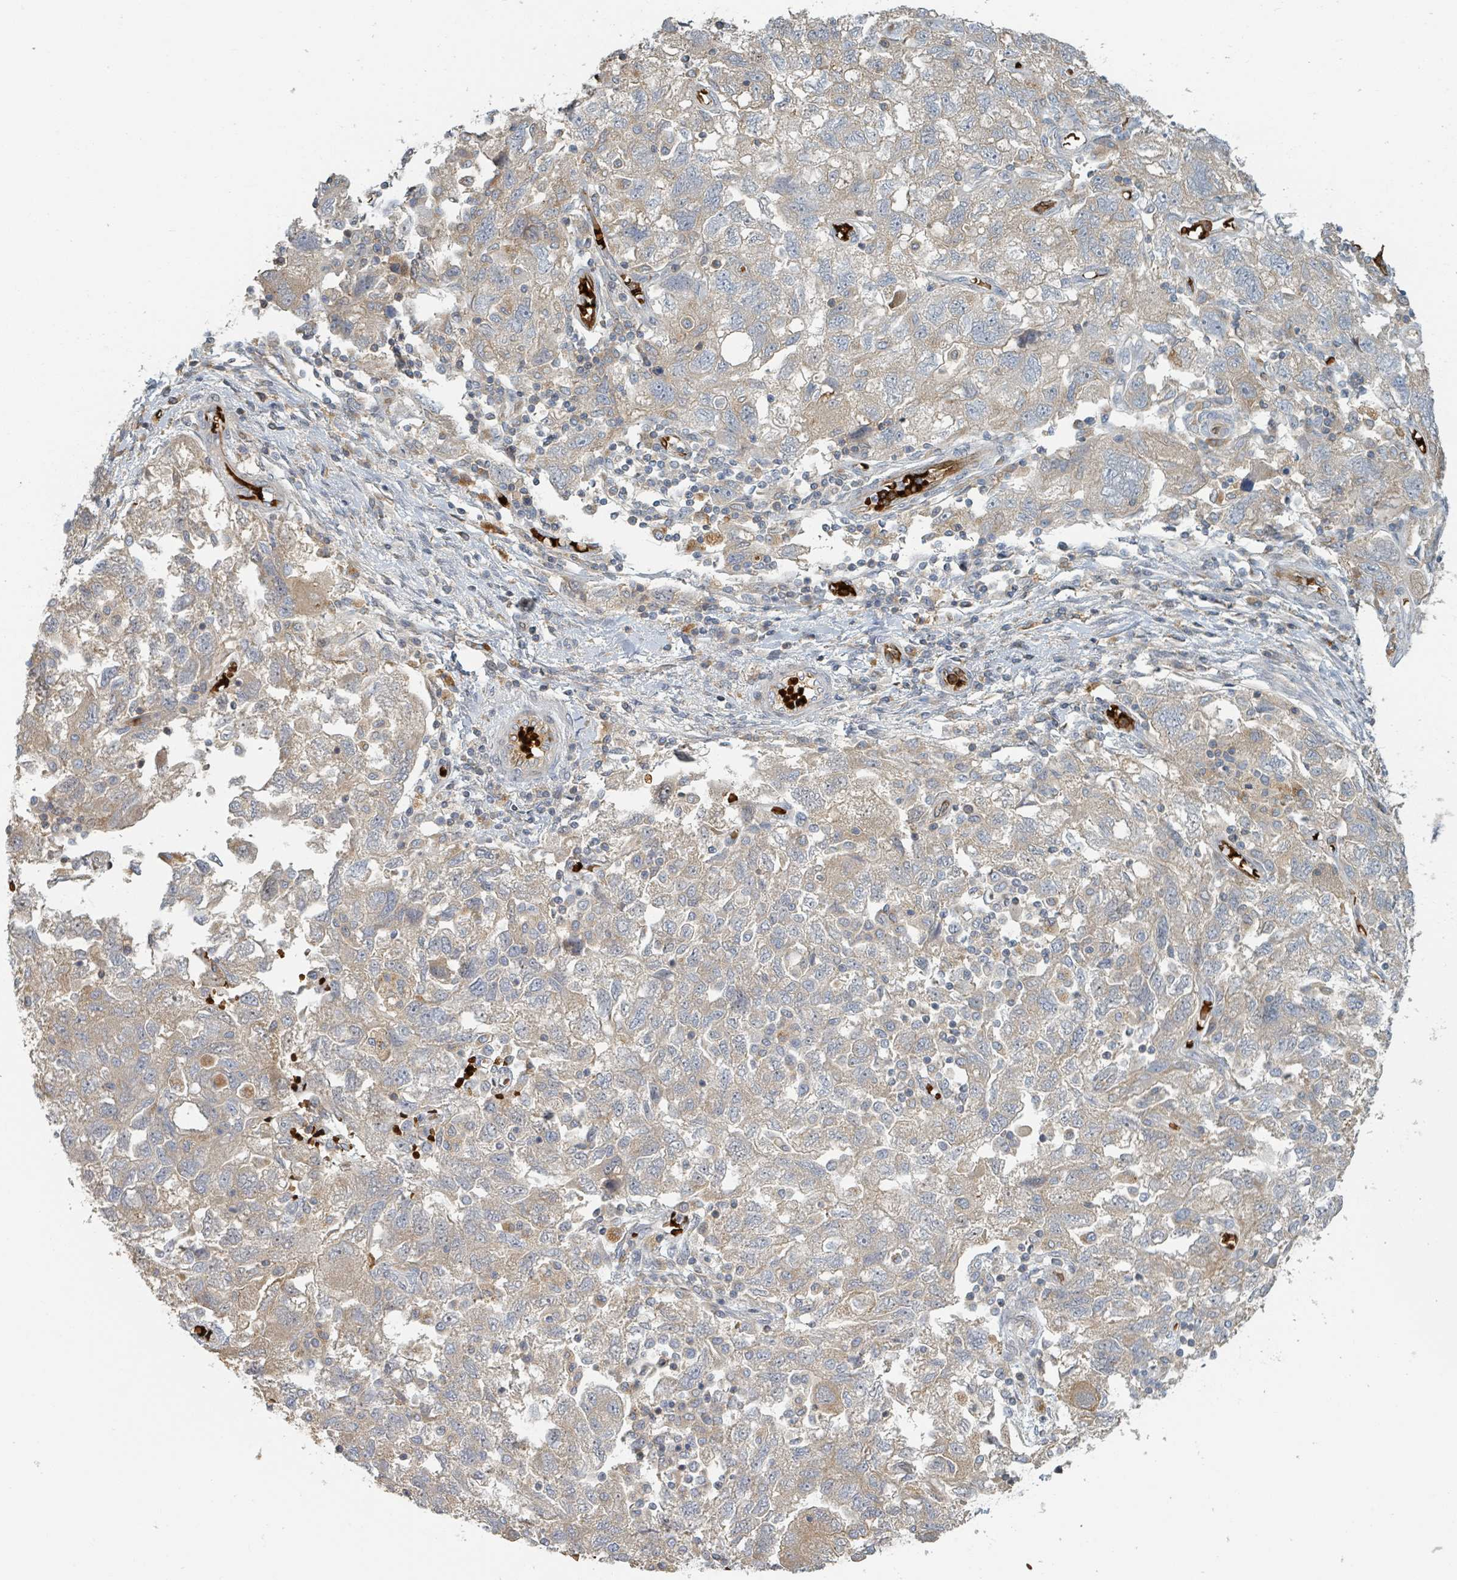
{"staining": {"intensity": "weak", "quantity": "25%-75%", "location": "cytoplasmic/membranous"}, "tissue": "ovarian cancer", "cell_type": "Tumor cells", "image_type": "cancer", "snomed": [{"axis": "morphology", "description": "Carcinoma, NOS"}, {"axis": "morphology", "description": "Cystadenocarcinoma, serous, NOS"}, {"axis": "topography", "description": "Ovary"}], "caption": "Protein expression analysis of ovarian cancer demonstrates weak cytoplasmic/membranous expression in approximately 25%-75% of tumor cells. The protein is shown in brown color, while the nuclei are stained blue.", "gene": "TRPC4AP", "patient": {"sex": "female", "age": 69}}